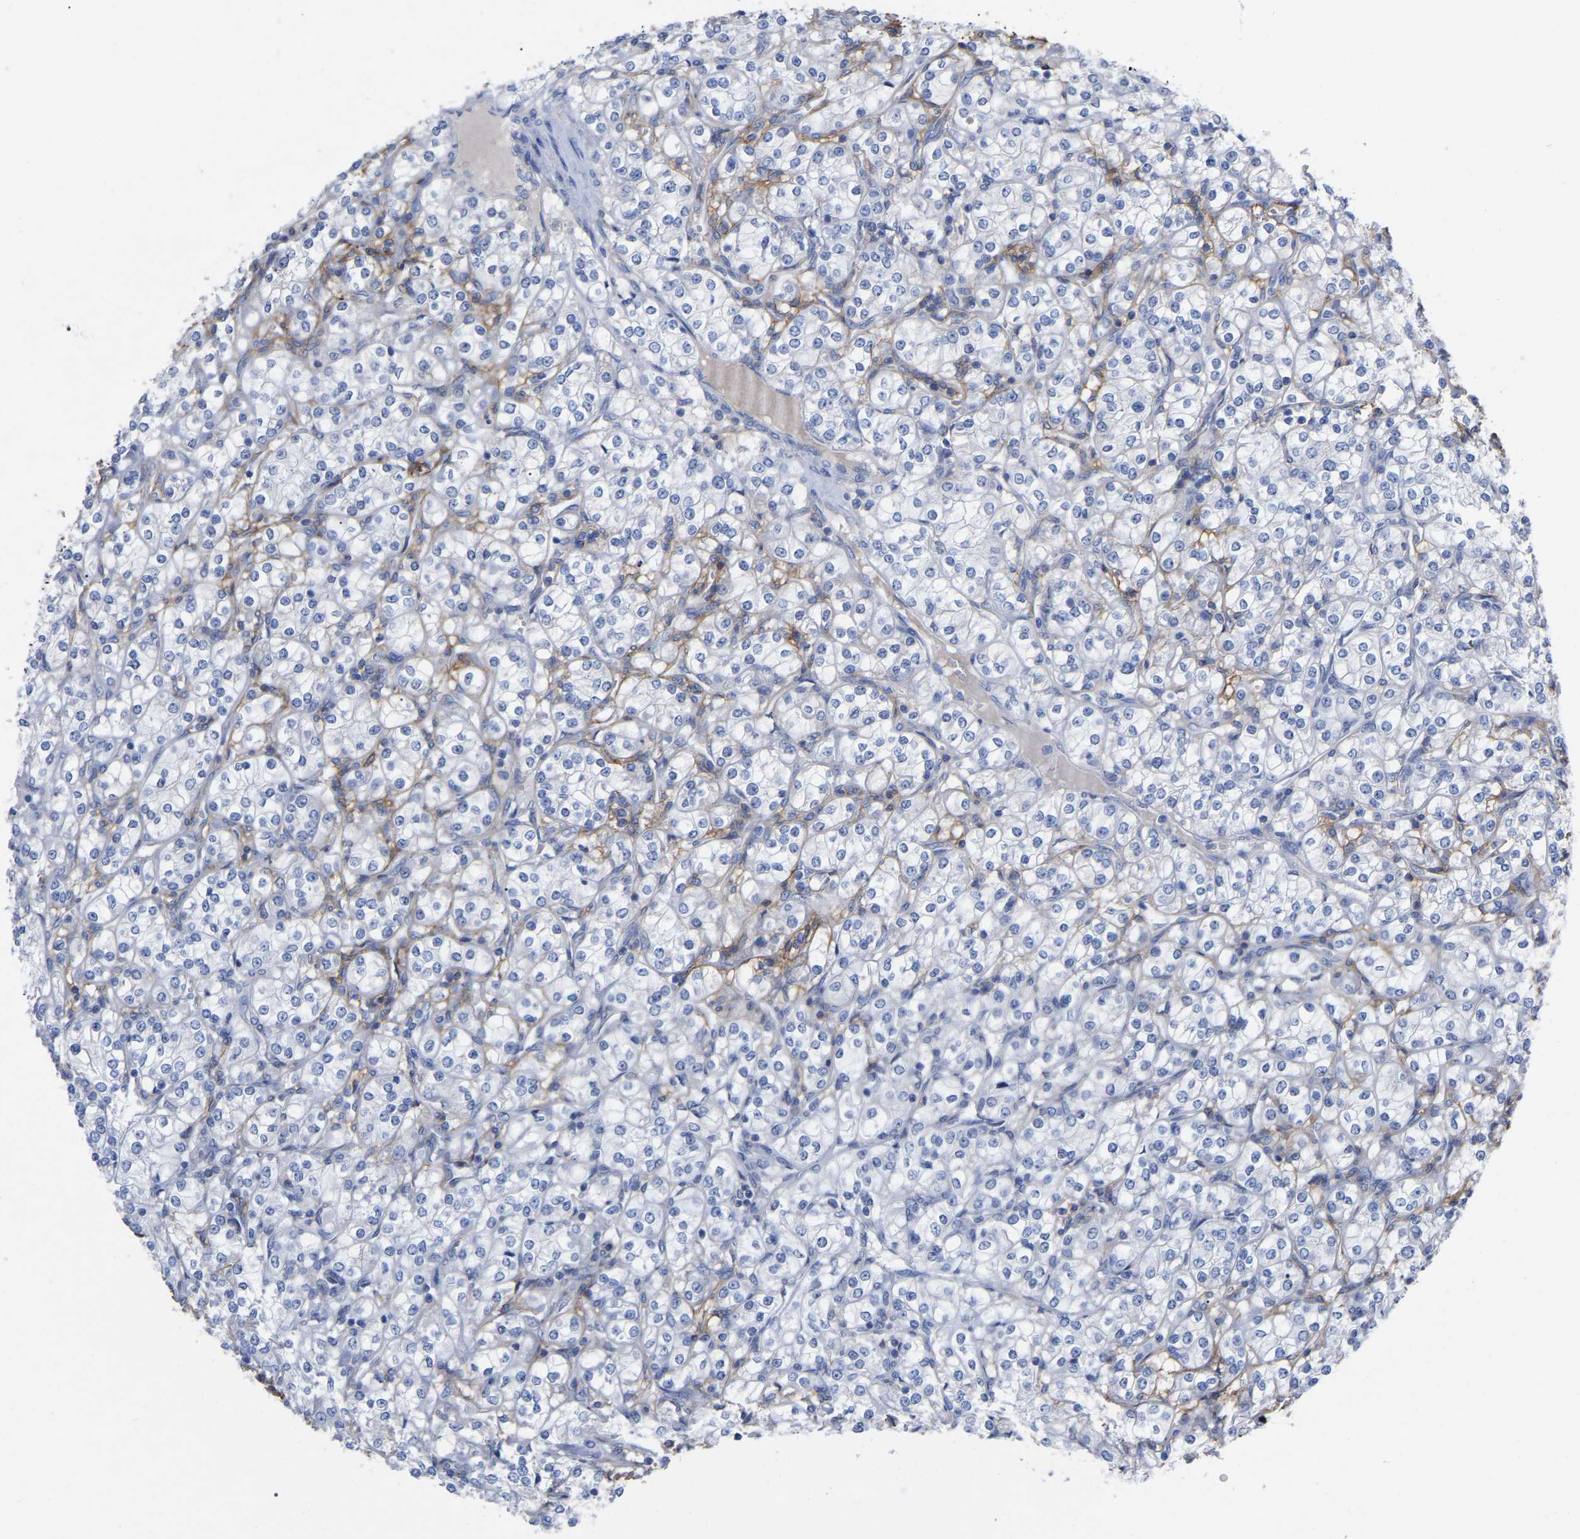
{"staining": {"intensity": "negative", "quantity": "none", "location": "none"}, "tissue": "renal cancer", "cell_type": "Tumor cells", "image_type": "cancer", "snomed": [{"axis": "morphology", "description": "Adenocarcinoma, NOS"}, {"axis": "topography", "description": "Kidney"}], "caption": "Adenocarcinoma (renal) stained for a protein using immunohistochemistry (IHC) displays no positivity tumor cells.", "gene": "HAPLN1", "patient": {"sex": "male", "age": 77}}